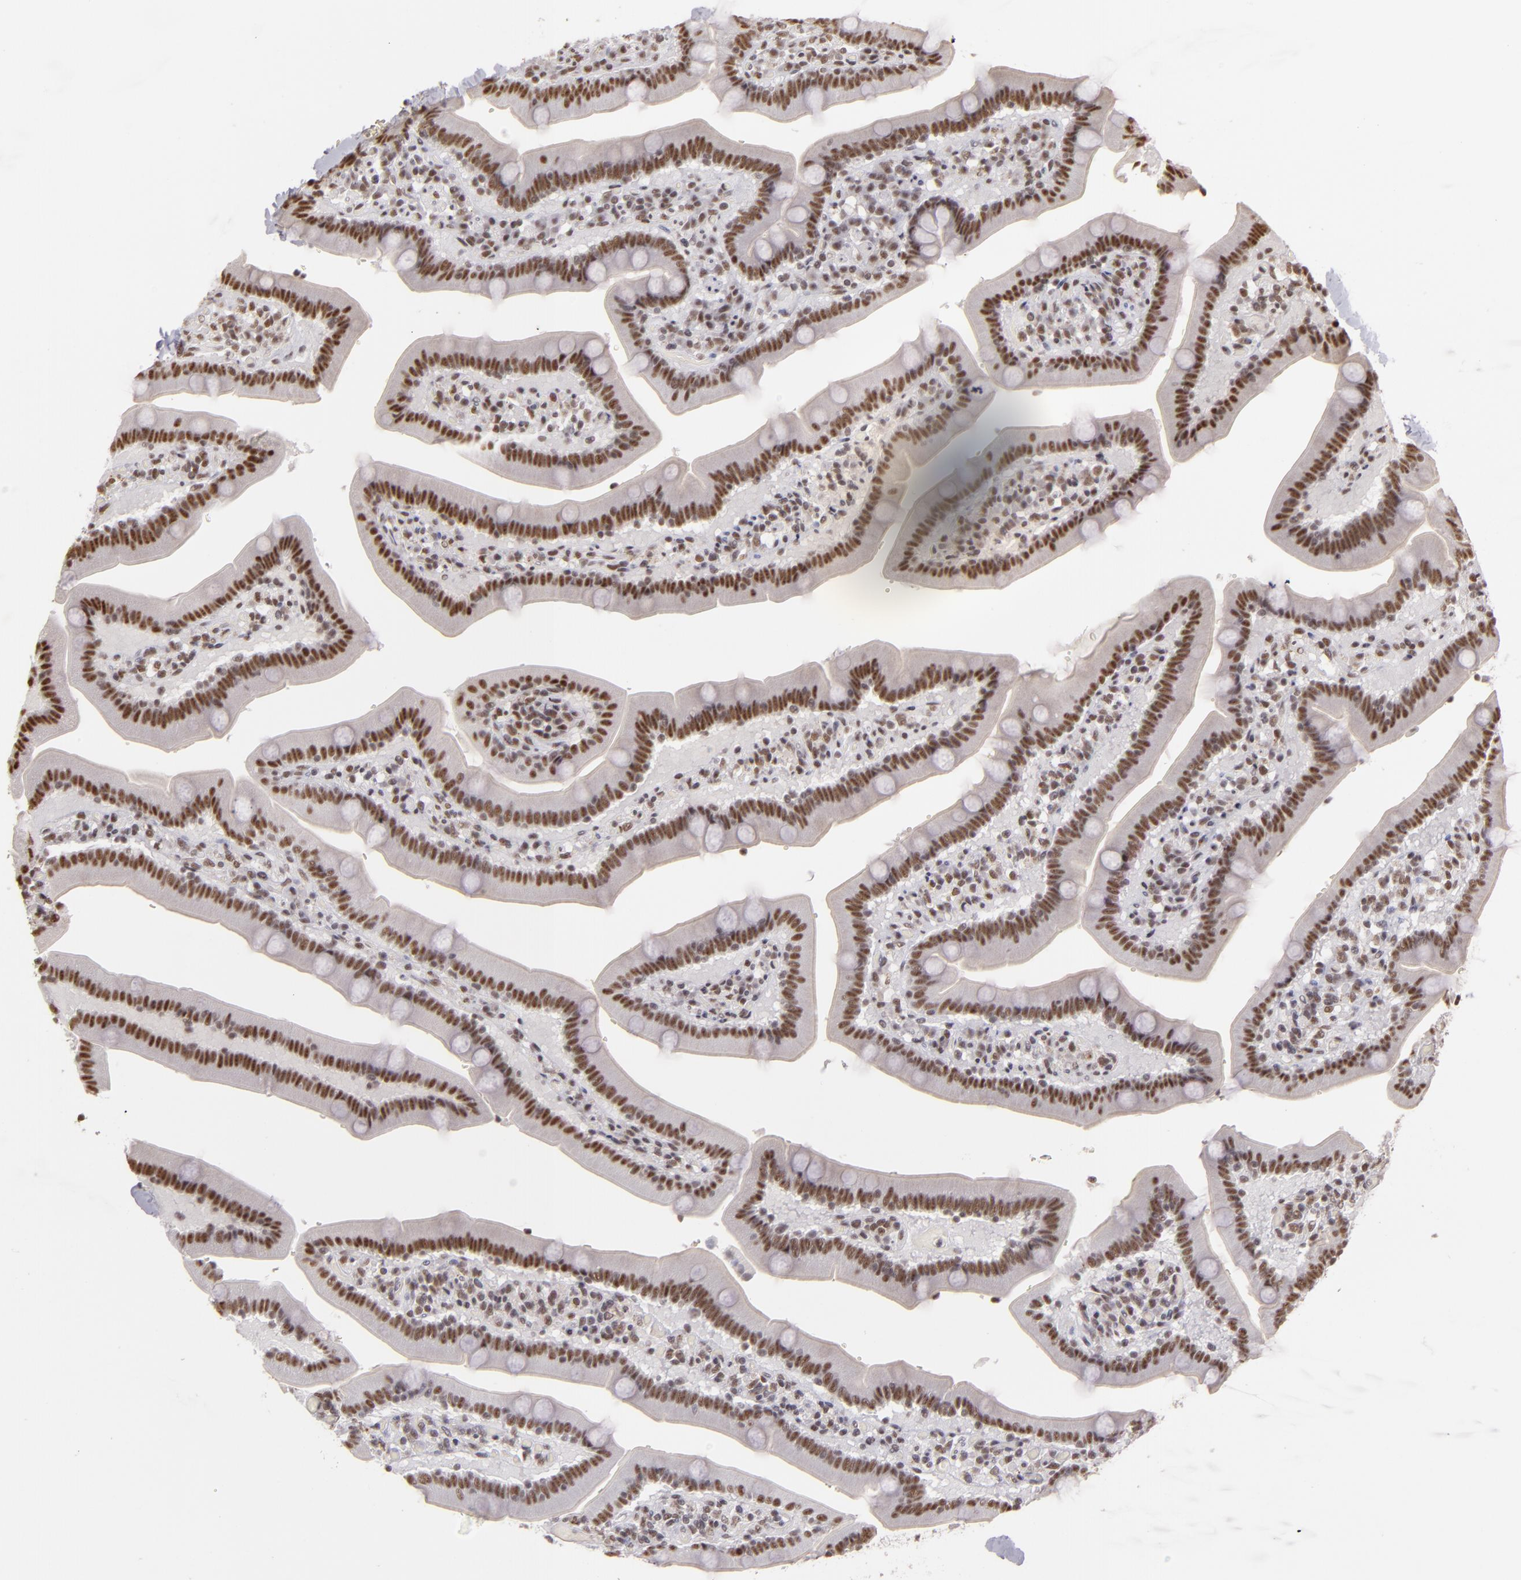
{"staining": {"intensity": "moderate", "quantity": ">75%", "location": "nuclear"}, "tissue": "duodenum", "cell_type": "Glandular cells", "image_type": "normal", "snomed": [{"axis": "morphology", "description": "Normal tissue, NOS"}, {"axis": "topography", "description": "Duodenum"}], "caption": "Glandular cells demonstrate moderate nuclear staining in about >75% of cells in unremarkable duodenum. (Brightfield microscopy of DAB IHC at high magnification).", "gene": "INTS6", "patient": {"sex": "male", "age": 66}}